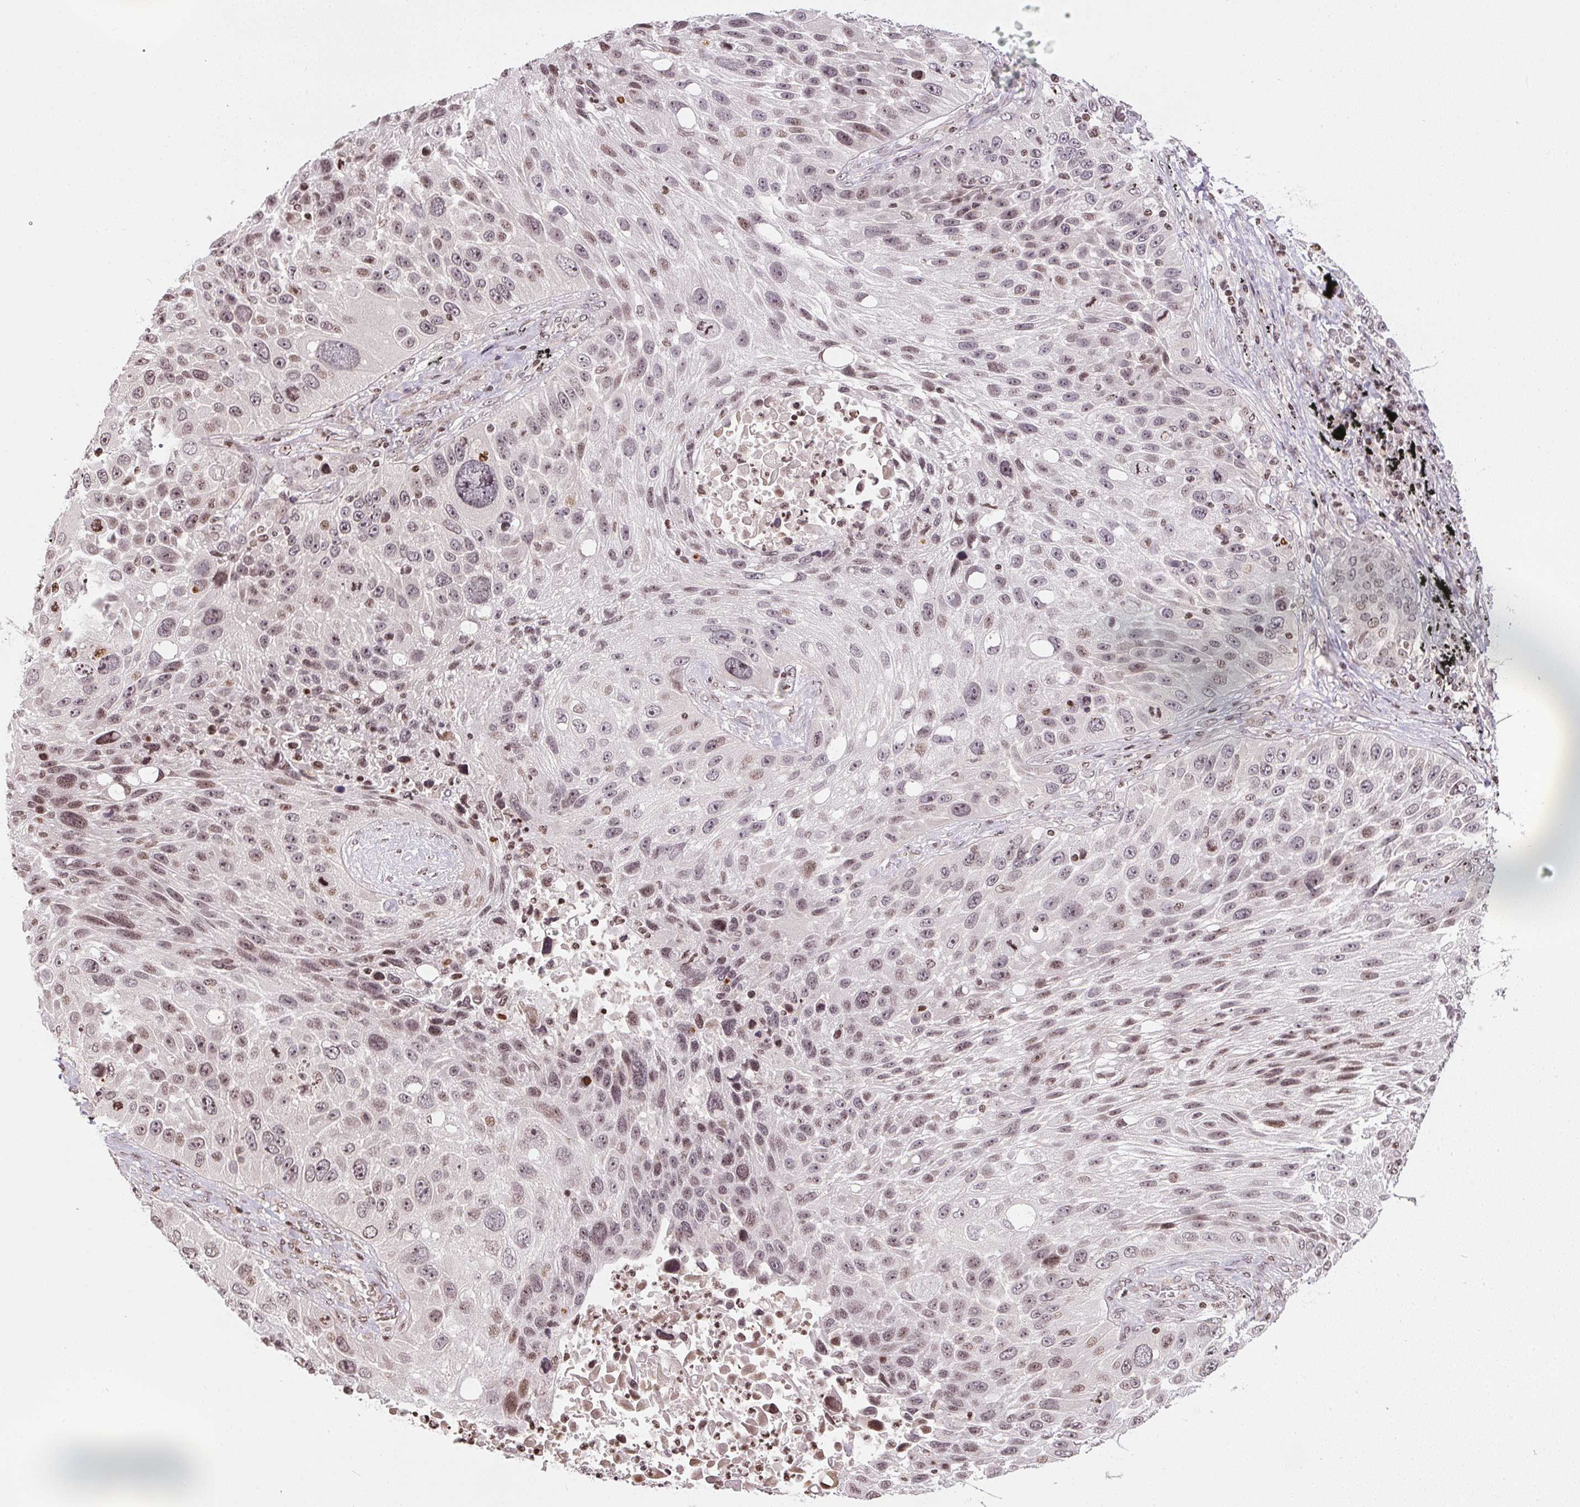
{"staining": {"intensity": "weak", "quantity": "25%-75%", "location": "nuclear"}, "tissue": "lung cancer", "cell_type": "Tumor cells", "image_type": "cancer", "snomed": [{"axis": "morphology", "description": "Normal morphology"}, {"axis": "morphology", "description": "Squamous cell carcinoma, NOS"}, {"axis": "topography", "description": "Lymph node"}, {"axis": "topography", "description": "Lung"}], "caption": "Immunohistochemical staining of lung squamous cell carcinoma shows low levels of weak nuclear protein staining in about 25%-75% of tumor cells.", "gene": "RNF181", "patient": {"sex": "male", "age": 67}}